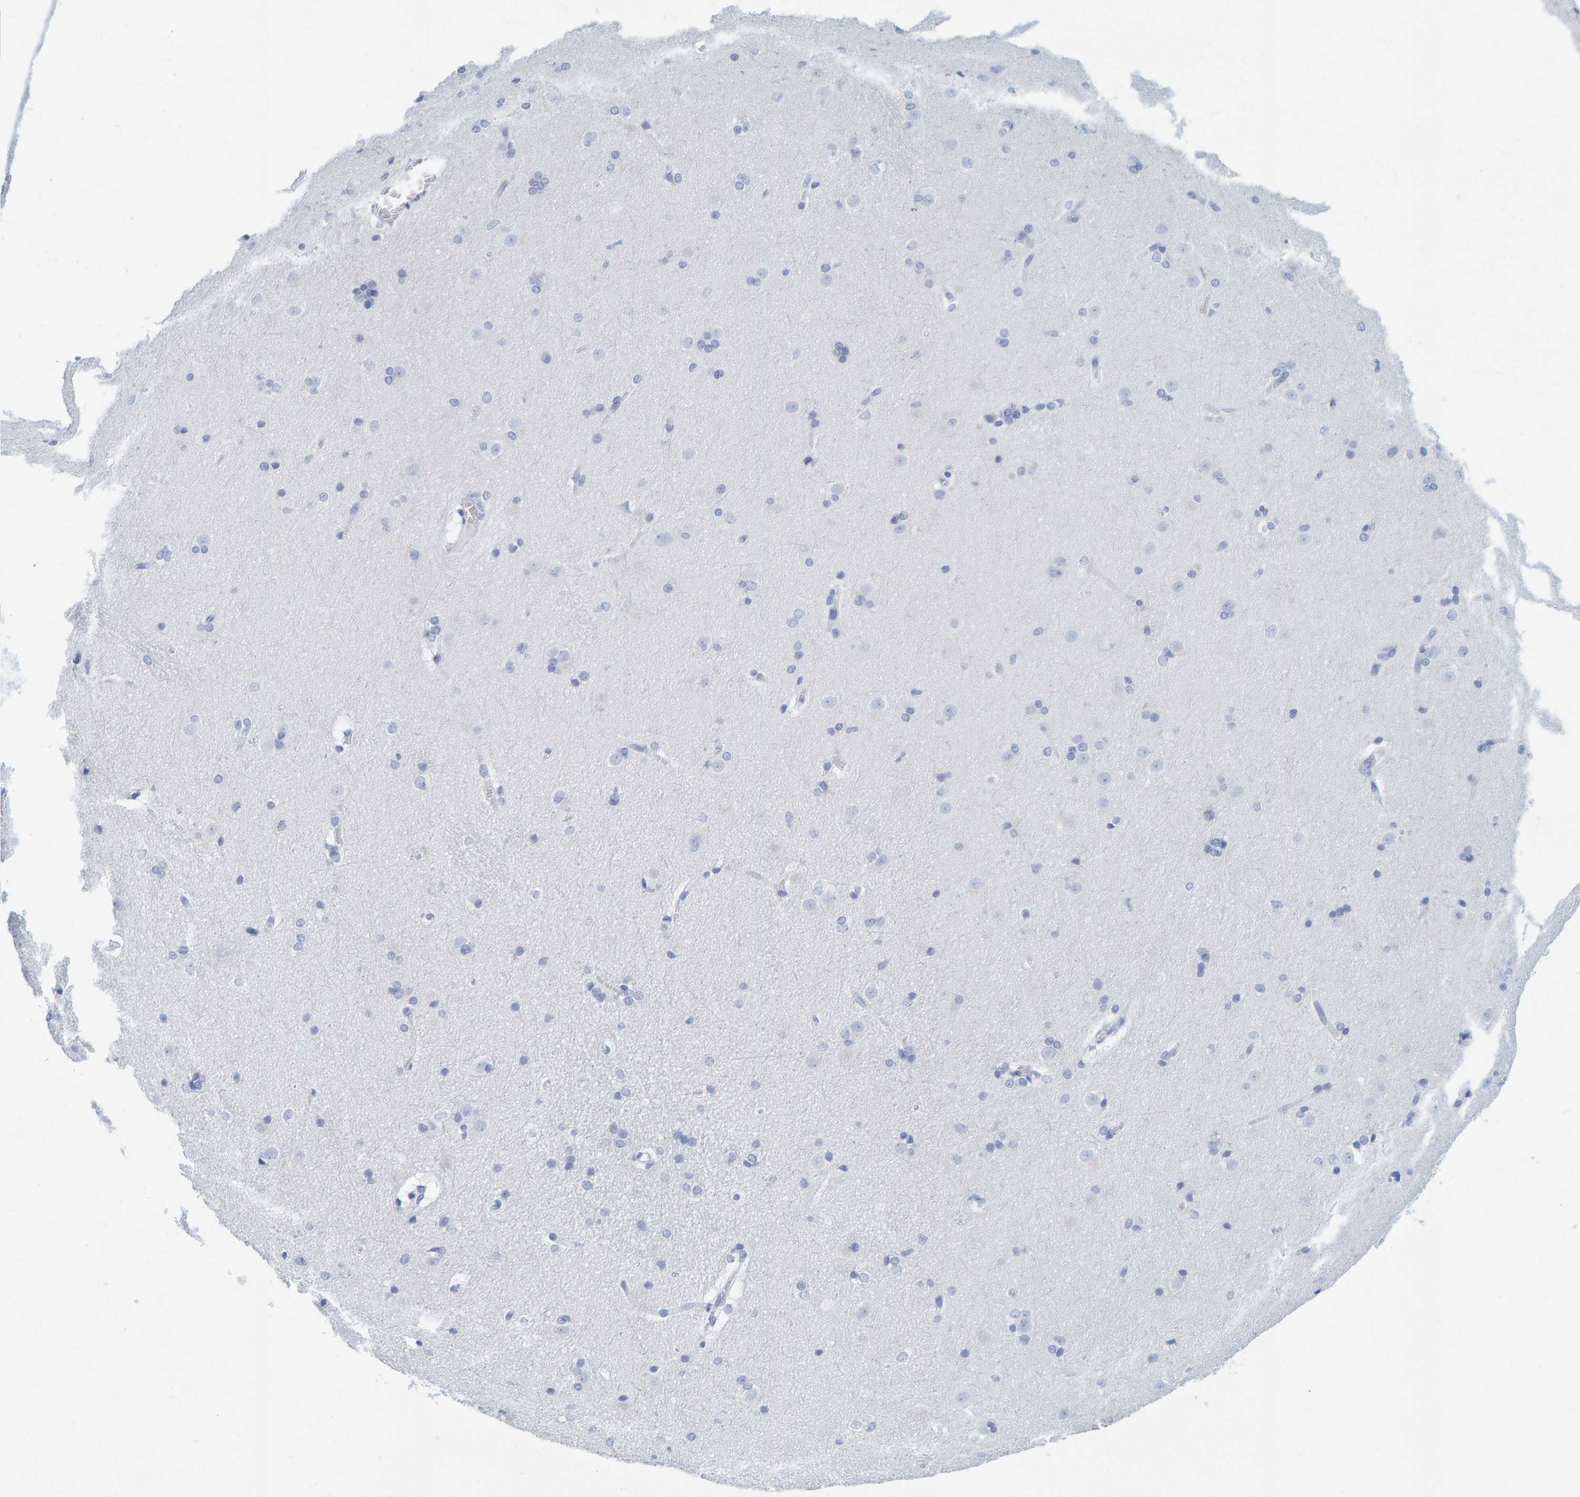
{"staining": {"intensity": "negative", "quantity": "none", "location": "none"}, "tissue": "caudate", "cell_type": "Glial cells", "image_type": "normal", "snomed": [{"axis": "morphology", "description": "Normal tissue, NOS"}, {"axis": "topography", "description": "Lateral ventricle wall"}], "caption": "Histopathology image shows no protein staining in glial cells of unremarkable caudate. Brightfield microscopy of immunohistochemistry (IHC) stained with DAB (3,3'-diaminobenzidine) (brown) and hematoxylin (blue), captured at high magnification.", "gene": "SFTPC", "patient": {"sex": "female", "age": 19}}